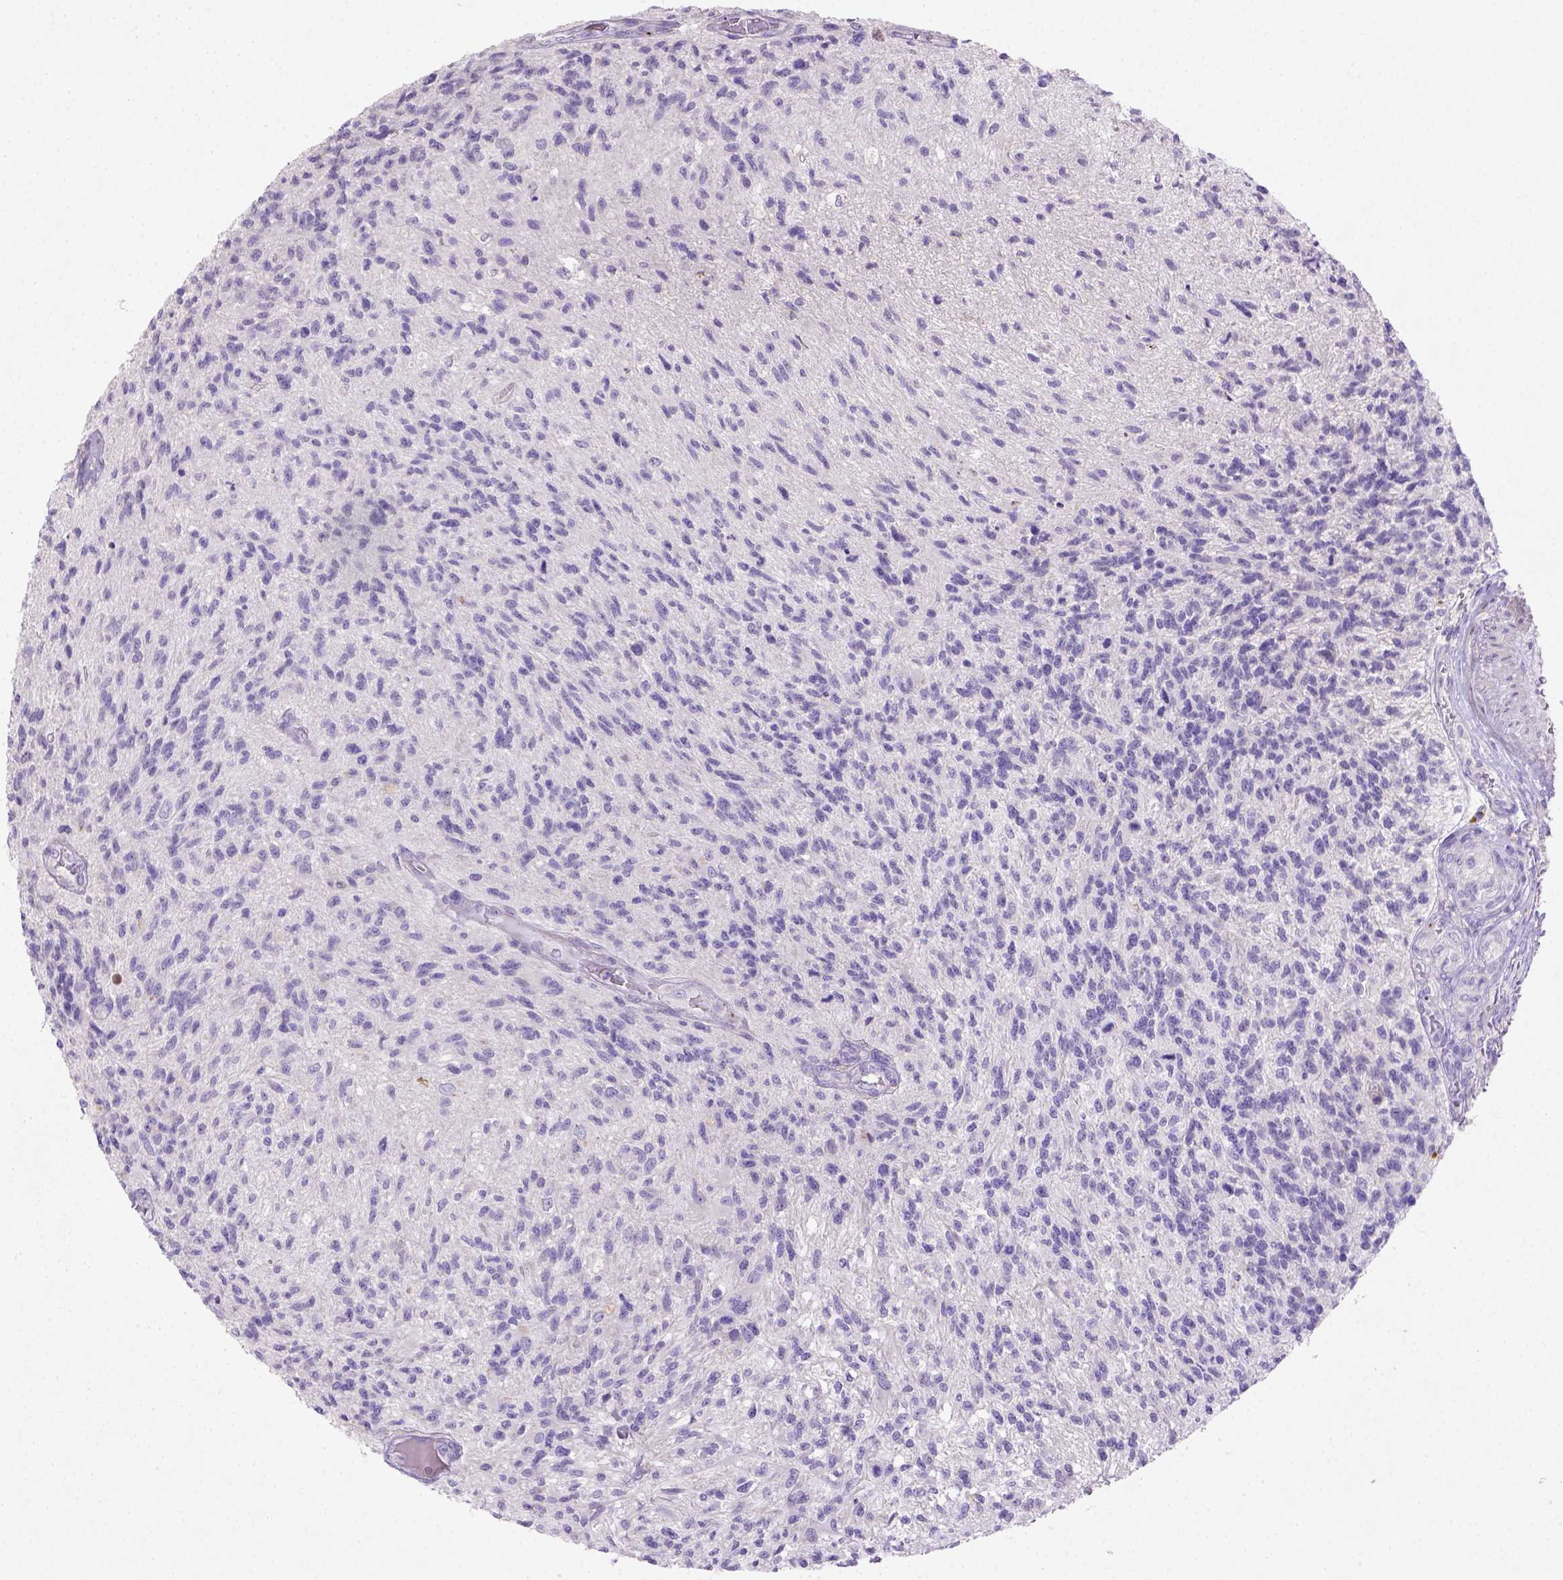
{"staining": {"intensity": "negative", "quantity": "none", "location": "none"}, "tissue": "glioma", "cell_type": "Tumor cells", "image_type": "cancer", "snomed": [{"axis": "morphology", "description": "Glioma, malignant, High grade"}, {"axis": "topography", "description": "Brain"}], "caption": "This is a photomicrograph of IHC staining of malignant high-grade glioma, which shows no expression in tumor cells.", "gene": "NUDT2", "patient": {"sex": "male", "age": 56}}